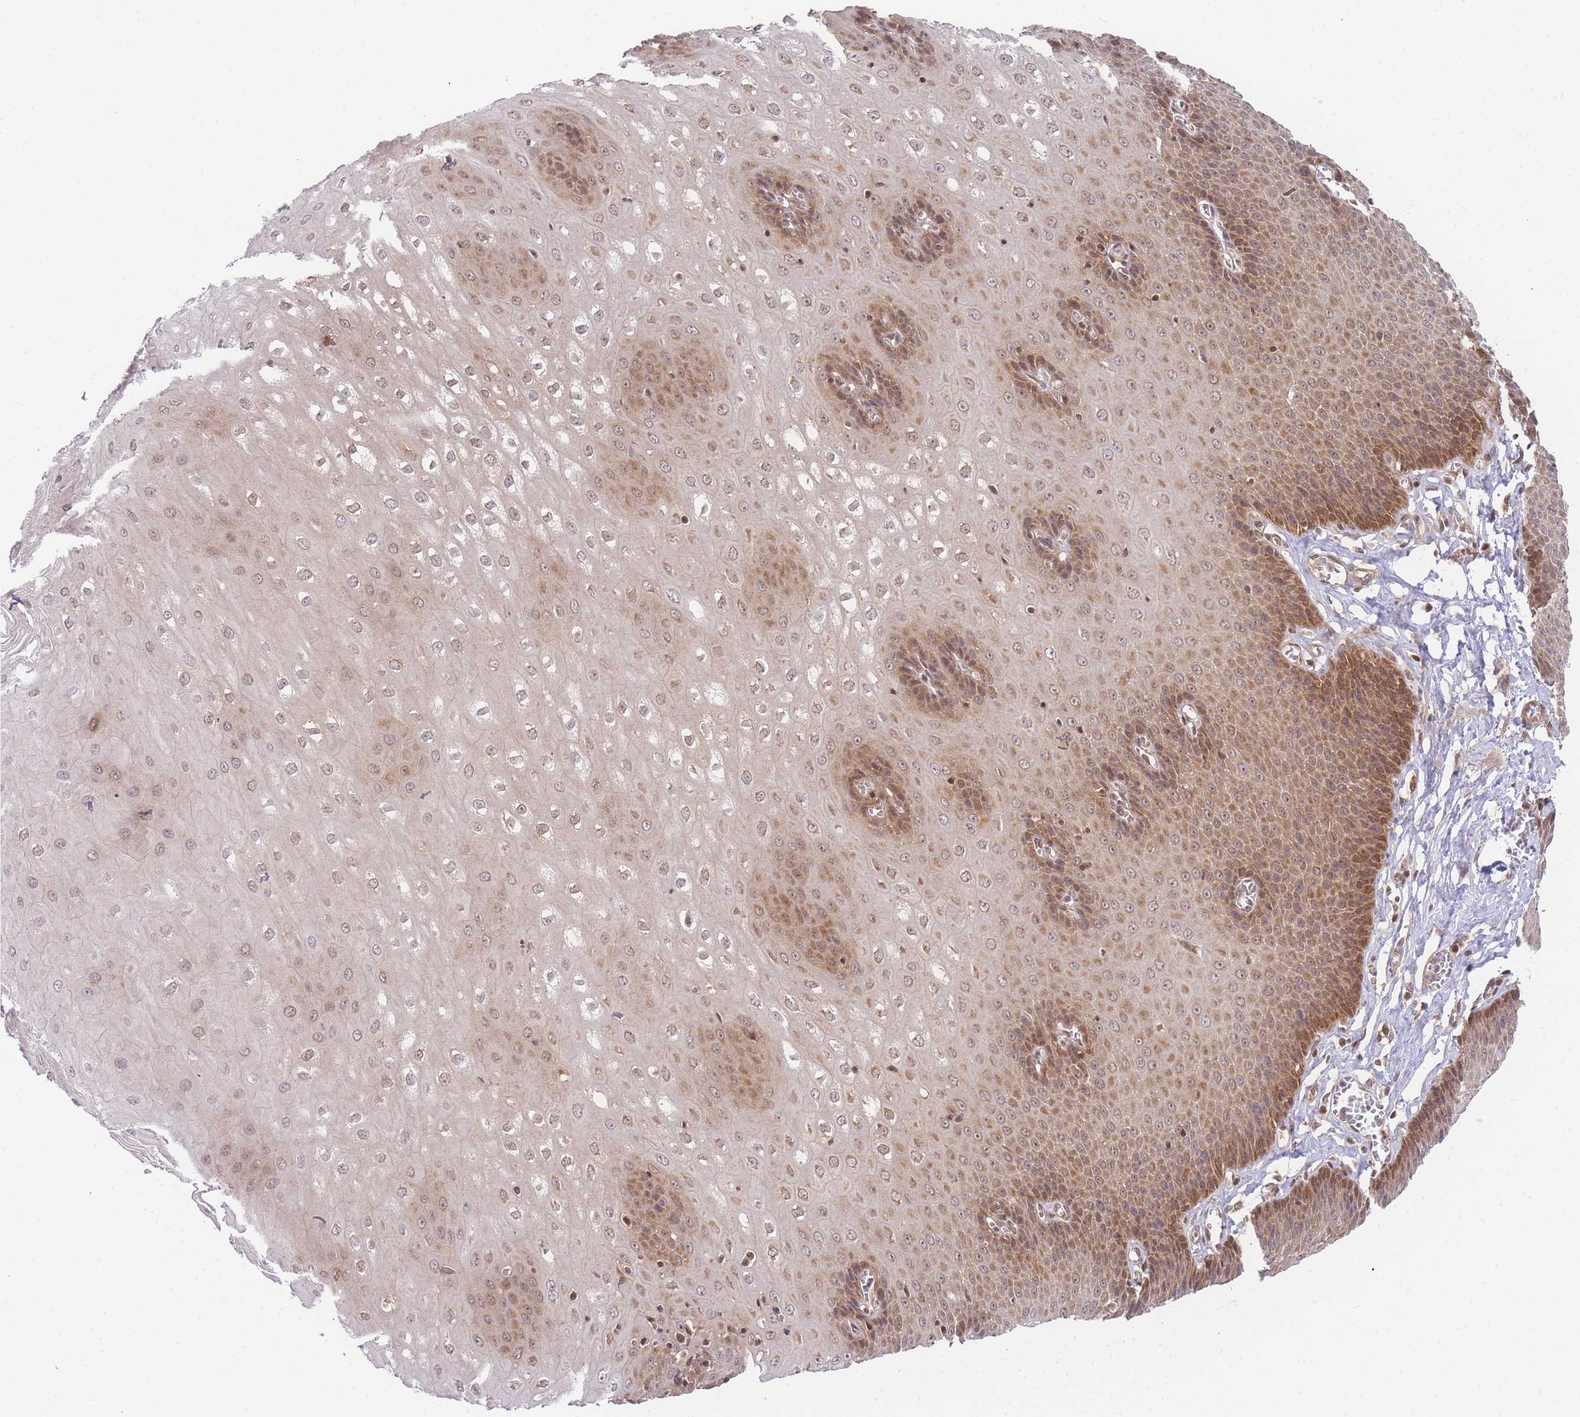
{"staining": {"intensity": "moderate", "quantity": ">75%", "location": "cytoplasmic/membranous,nuclear"}, "tissue": "esophagus", "cell_type": "Squamous epithelial cells", "image_type": "normal", "snomed": [{"axis": "morphology", "description": "Normal tissue, NOS"}, {"axis": "topography", "description": "Esophagus"}], "caption": "There is medium levels of moderate cytoplasmic/membranous,nuclear positivity in squamous epithelial cells of unremarkable esophagus, as demonstrated by immunohistochemical staining (brown color).", "gene": "KIAA1191", "patient": {"sex": "male", "age": 60}}